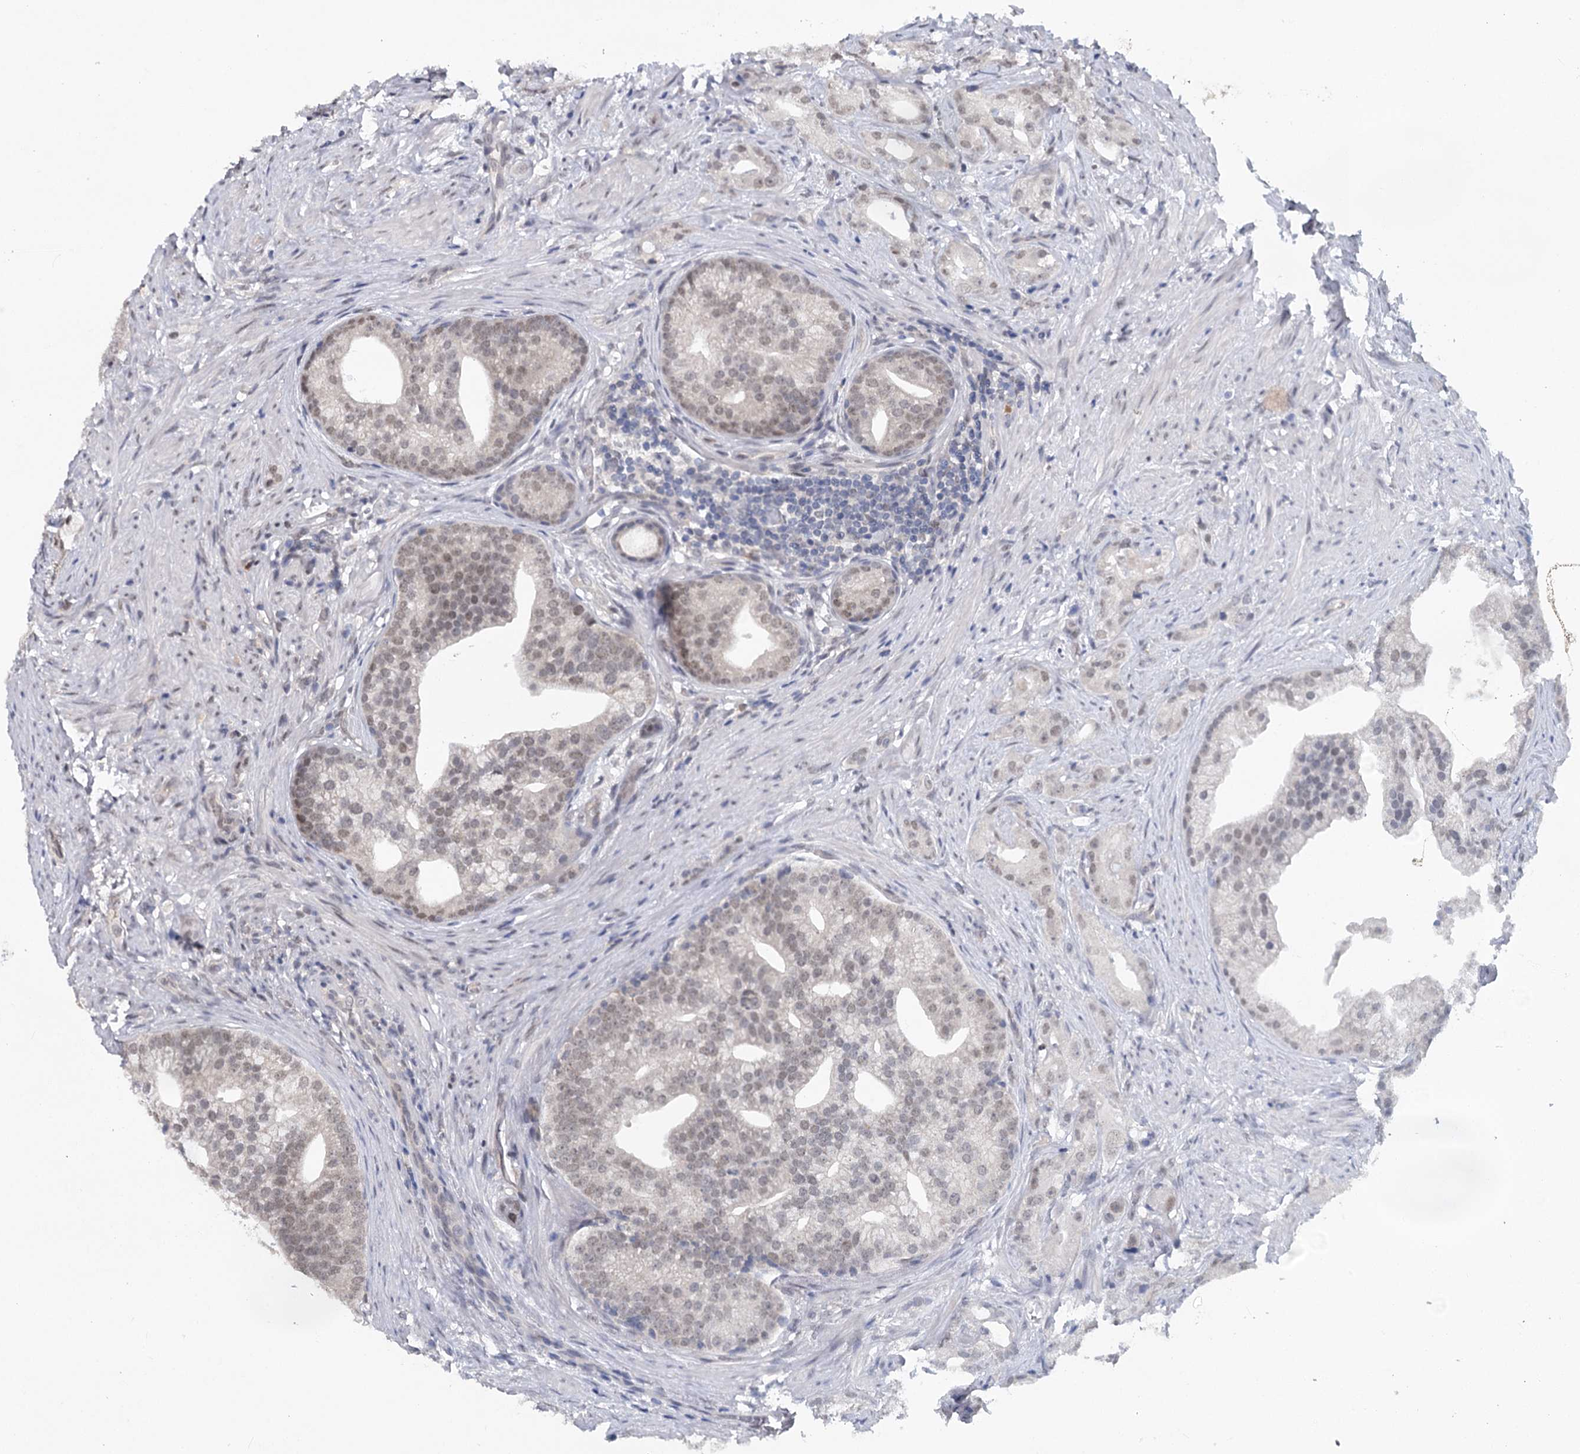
{"staining": {"intensity": "weak", "quantity": "<25%", "location": "nuclear"}, "tissue": "prostate cancer", "cell_type": "Tumor cells", "image_type": "cancer", "snomed": [{"axis": "morphology", "description": "Adenocarcinoma, Low grade"}, {"axis": "topography", "description": "Prostate"}], "caption": "Immunohistochemical staining of adenocarcinoma (low-grade) (prostate) demonstrates no significant positivity in tumor cells. (Stains: DAB IHC with hematoxylin counter stain, Microscopy: brightfield microscopy at high magnification).", "gene": "MYG1", "patient": {"sex": "male", "age": 71}}